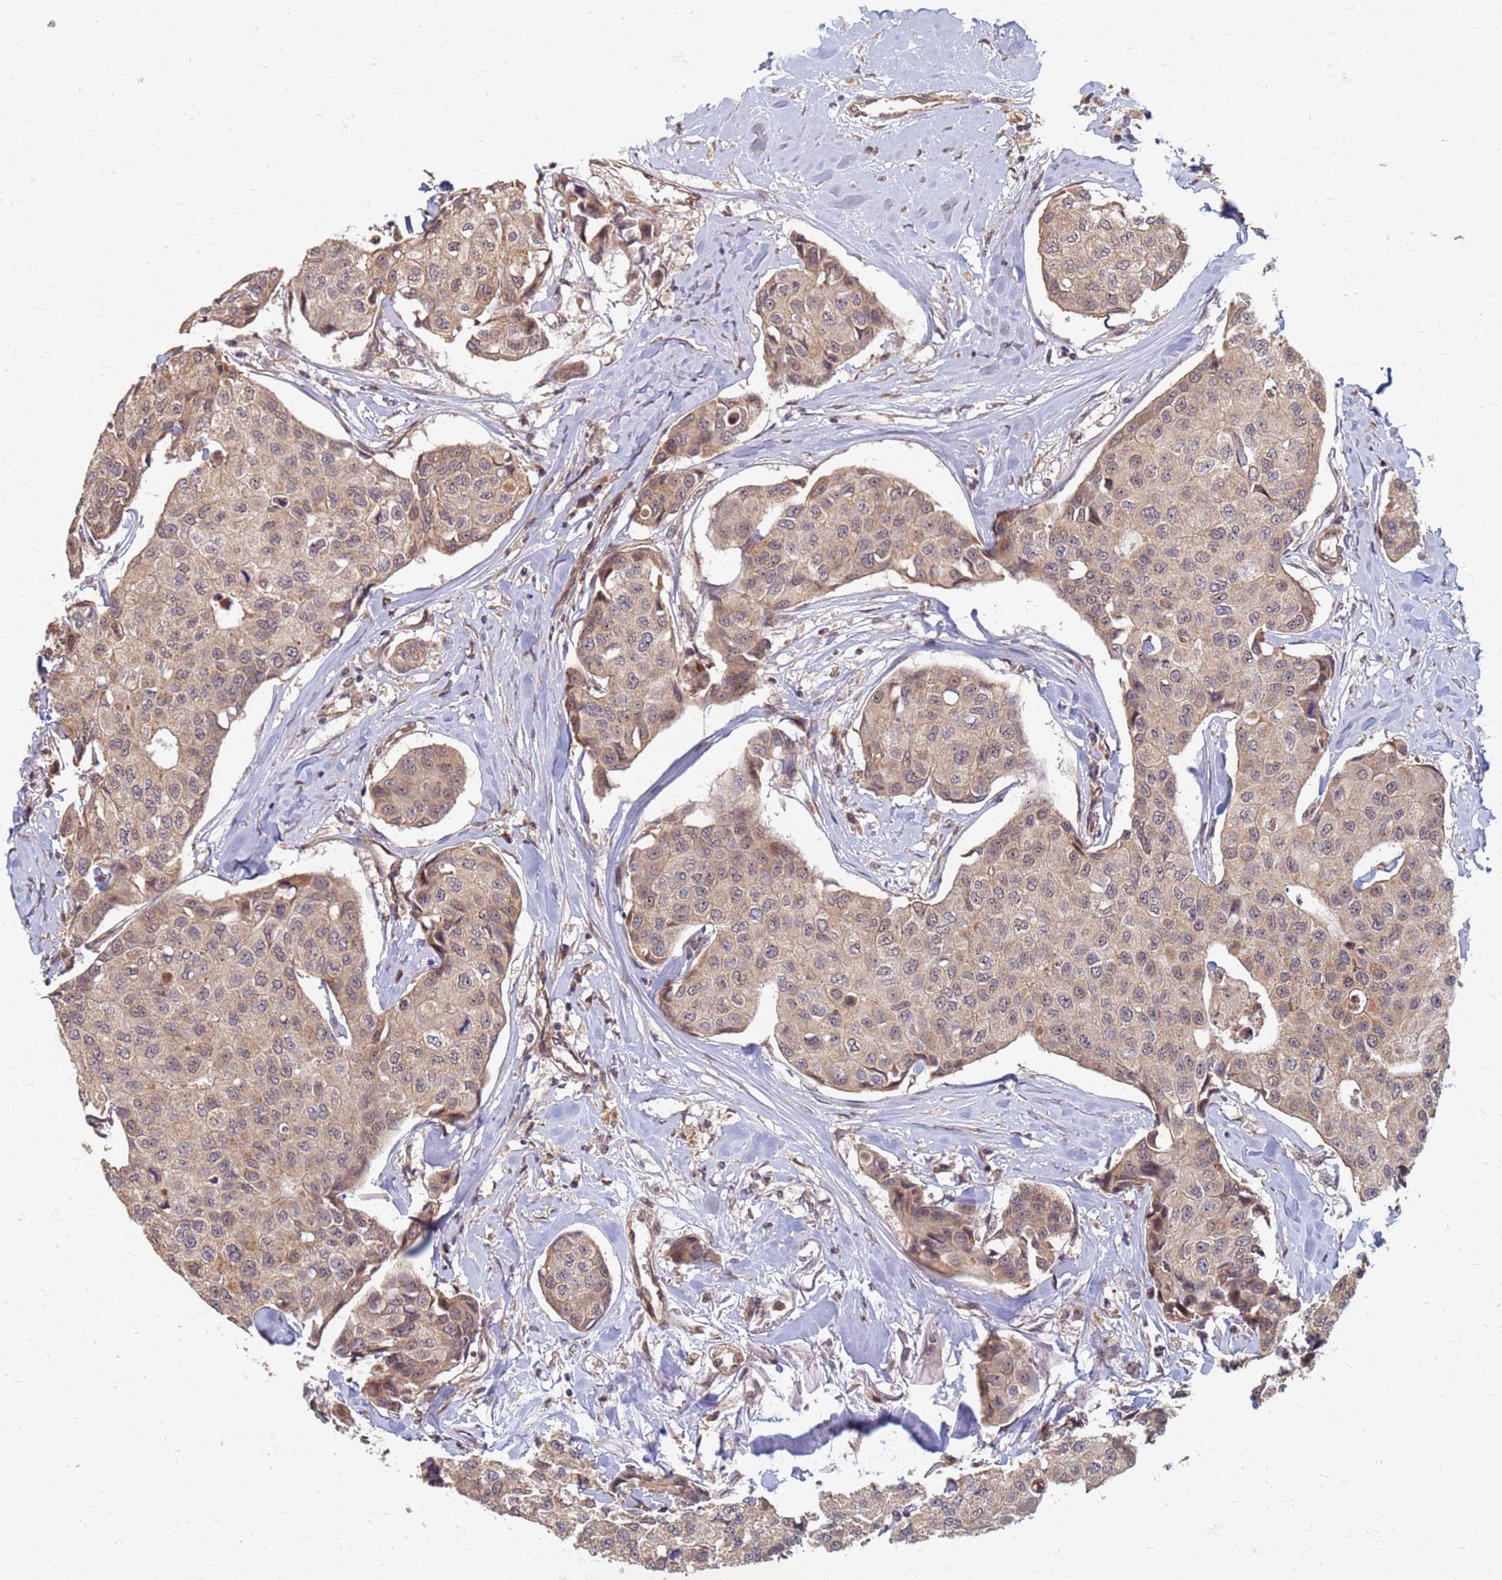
{"staining": {"intensity": "weak", "quantity": ">75%", "location": "cytoplasmic/membranous"}, "tissue": "breast cancer", "cell_type": "Tumor cells", "image_type": "cancer", "snomed": [{"axis": "morphology", "description": "Duct carcinoma"}, {"axis": "topography", "description": "Breast"}], "caption": "Immunohistochemistry (IHC) of invasive ductal carcinoma (breast) reveals low levels of weak cytoplasmic/membranous staining in about >75% of tumor cells.", "gene": "ITGB4", "patient": {"sex": "female", "age": 80}}